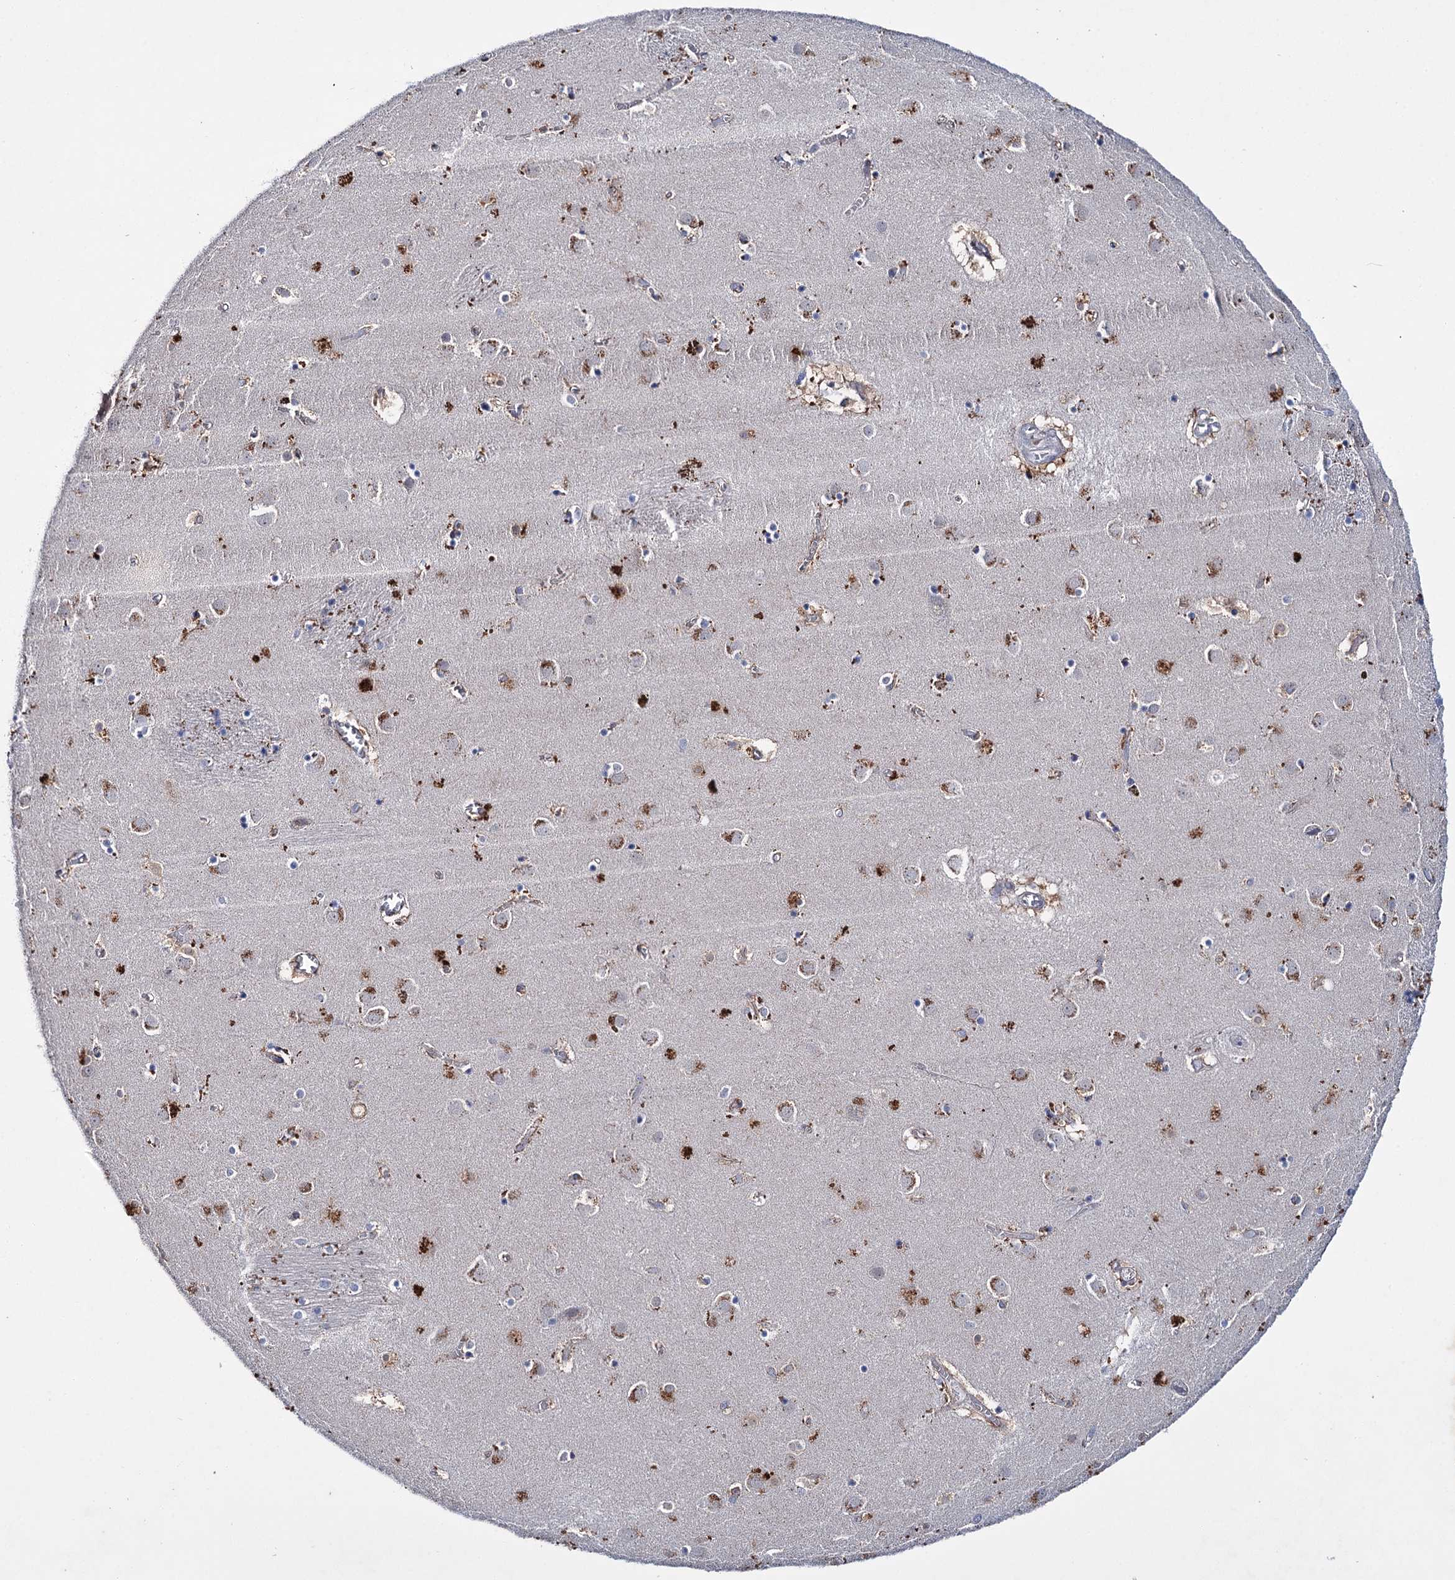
{"staining": {"intensity": "moderate", "quantity": "<25%", "location": "cytoplasmic/membranous"}, "tissue": "caudate", "cell_type": "Glial cells", "image_type": "normal", "snomed": [{"axis": "morphology", "description": "Normal tissue, NOS"}, {"axis": "topography", "description": "Lateral ventricle wall"}], "caption": "This is an image of IHC staining of unremarkable caudate, which shows moderate expression in the cytoplasmic/membranous of glial cells.", "gene": "LYZL4", "patient": {"sex": "male", "age": 70}}